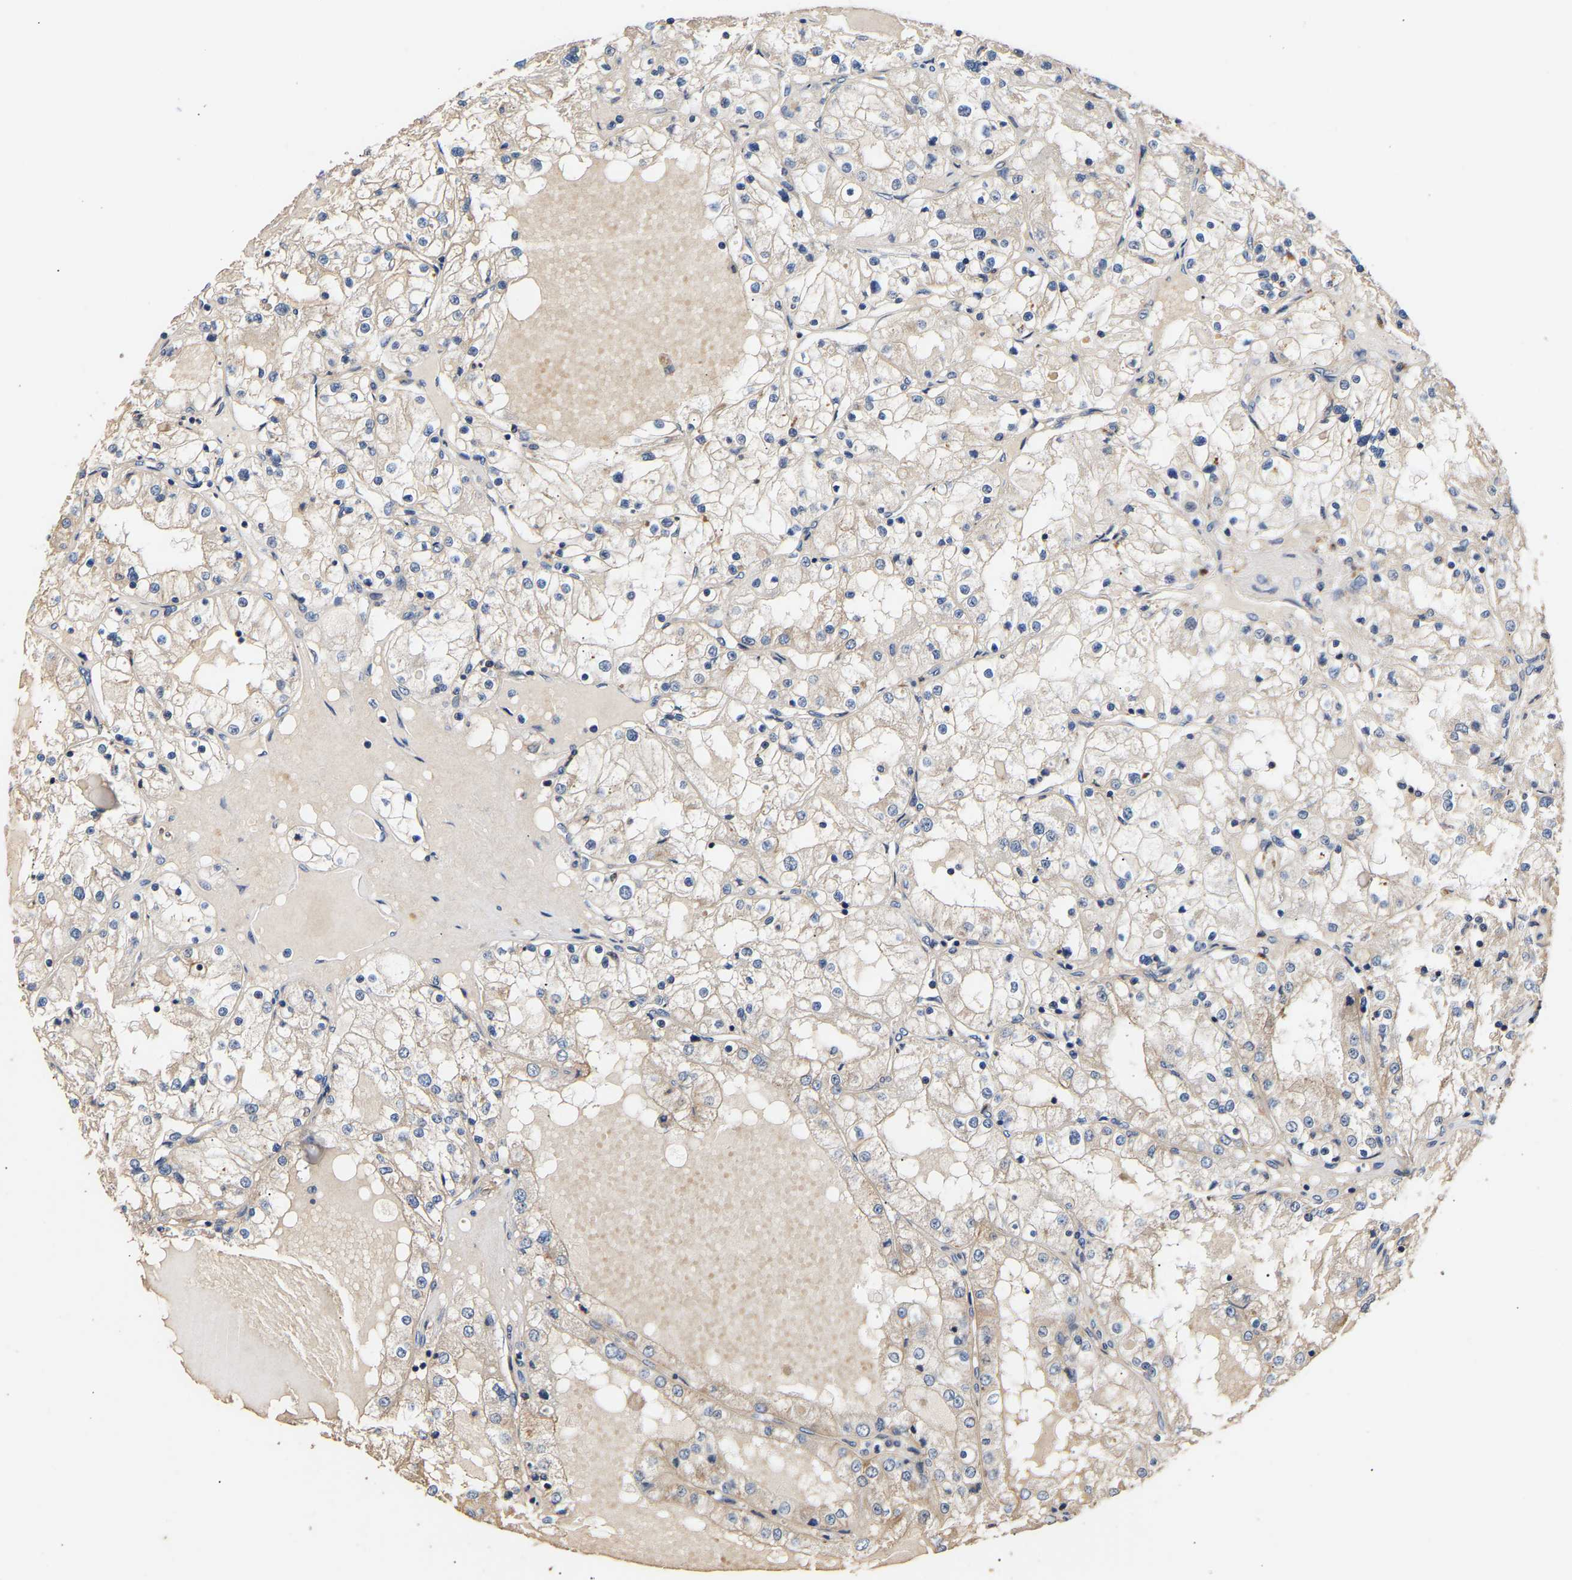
{"staining": {"intensity": "weak", "quantity": "25%-75%", "location": "cytoplasmic/membranous"}, "tissue": "renal cancer", "cell_type": "Tumor cells", "image_type": "cancer", "snomed": [{"axis": "morphology", "description": "Adenocarcinoma, NOS"}, {"axis": "topography", "description": "Kidney"}], "caption": "Human renal adenocarcinoma stained for a protein (brown) demonstrates weak cytoplasmic/membranous positive staining in approximately 25%-75% of tumor cells.", "gene": "LRBA", "patient": {"sex": "male", "age": 68}}